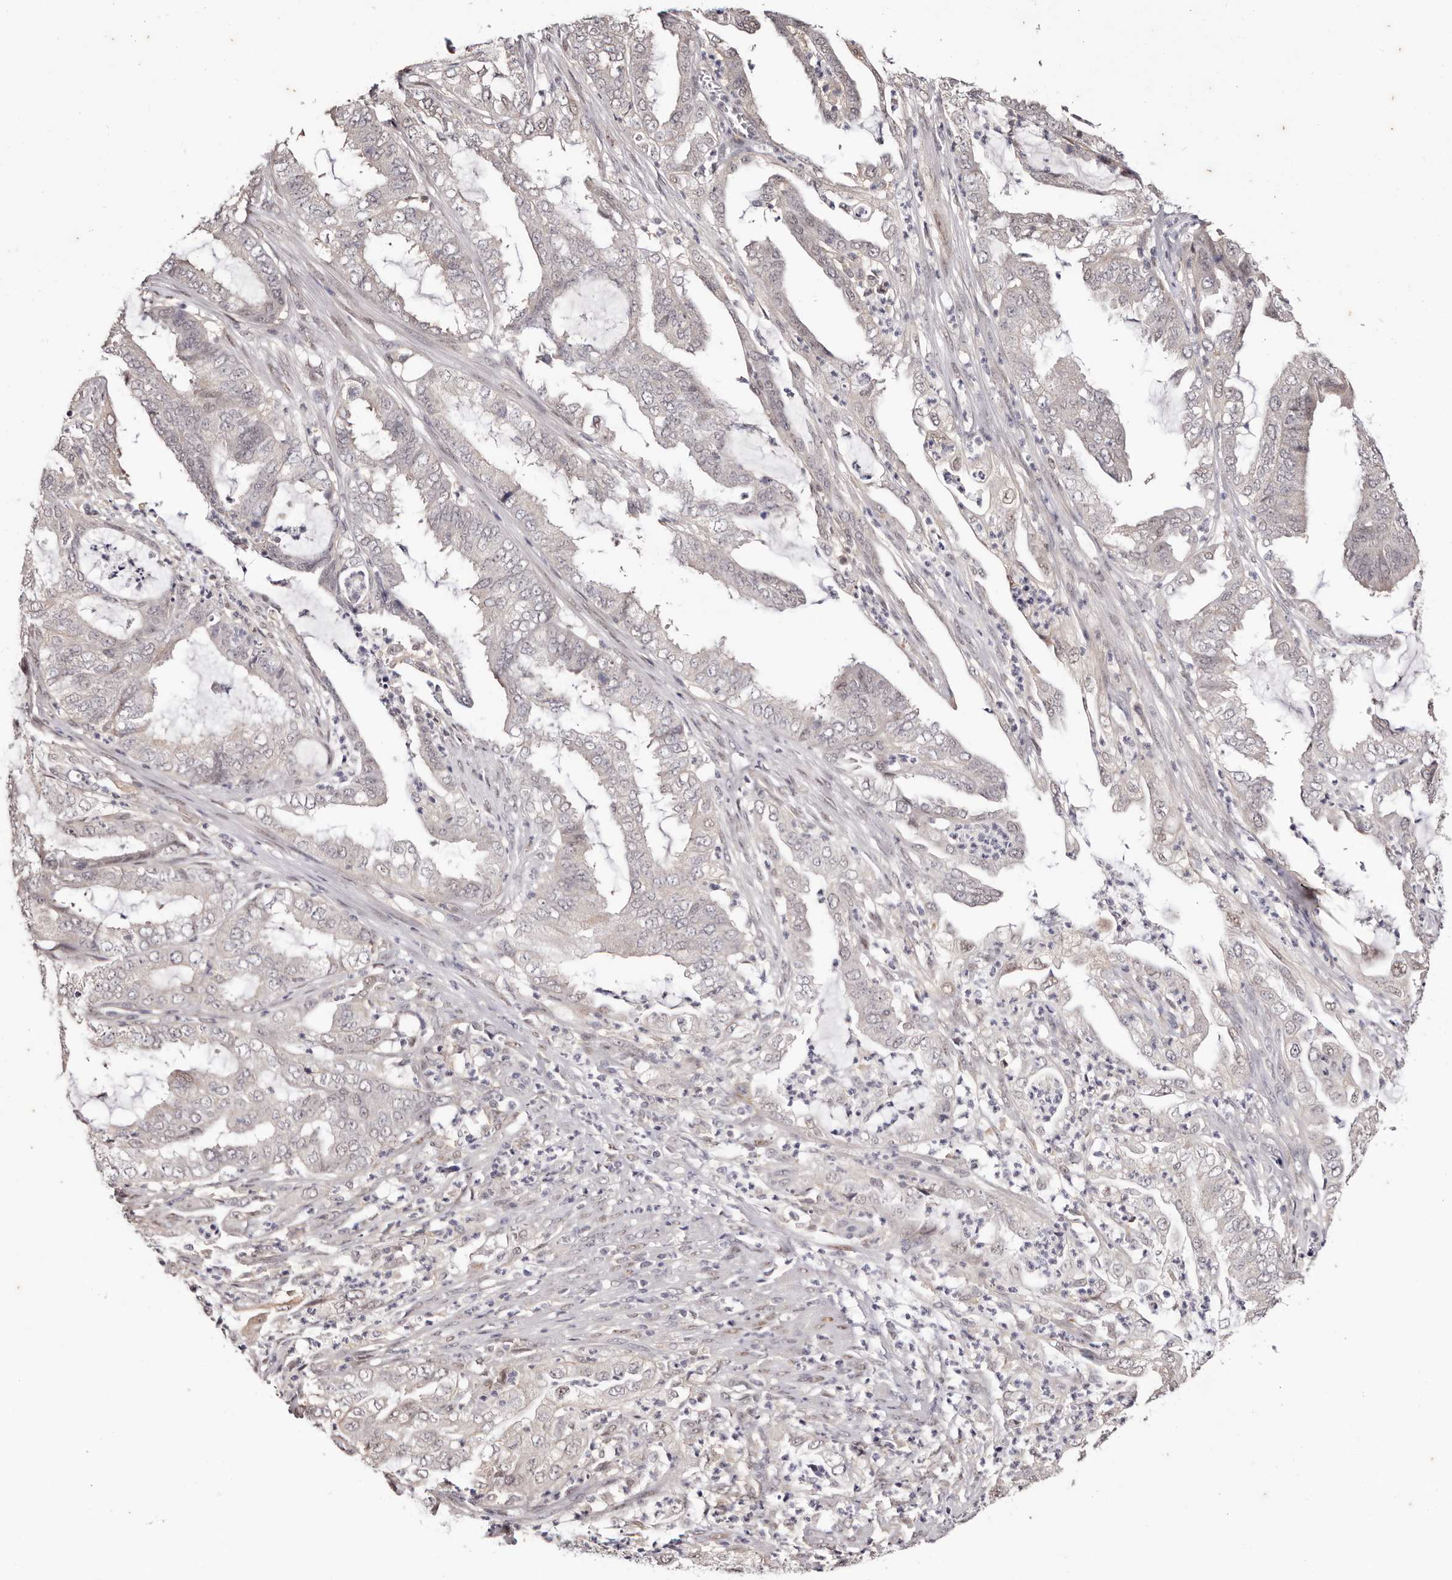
{"staining": {"intensity": "negative", "quantity": "none", "location": "none"}, "tissue": "endometrial cancer", "cell_type": "Tumor cells", "image_type": "cancer", "snomed": [{"axis": "morphology", "description": "Adenocarcinoma, NOS"}, {"axis": "topography", "description": "Endometrium"}], "caption": "An image of human endometrial cancer (adenocarcinoma) is negative for staining in tumor cells.", "gene": "TYW3", "patient": {"sex": "female", "age": 51}}